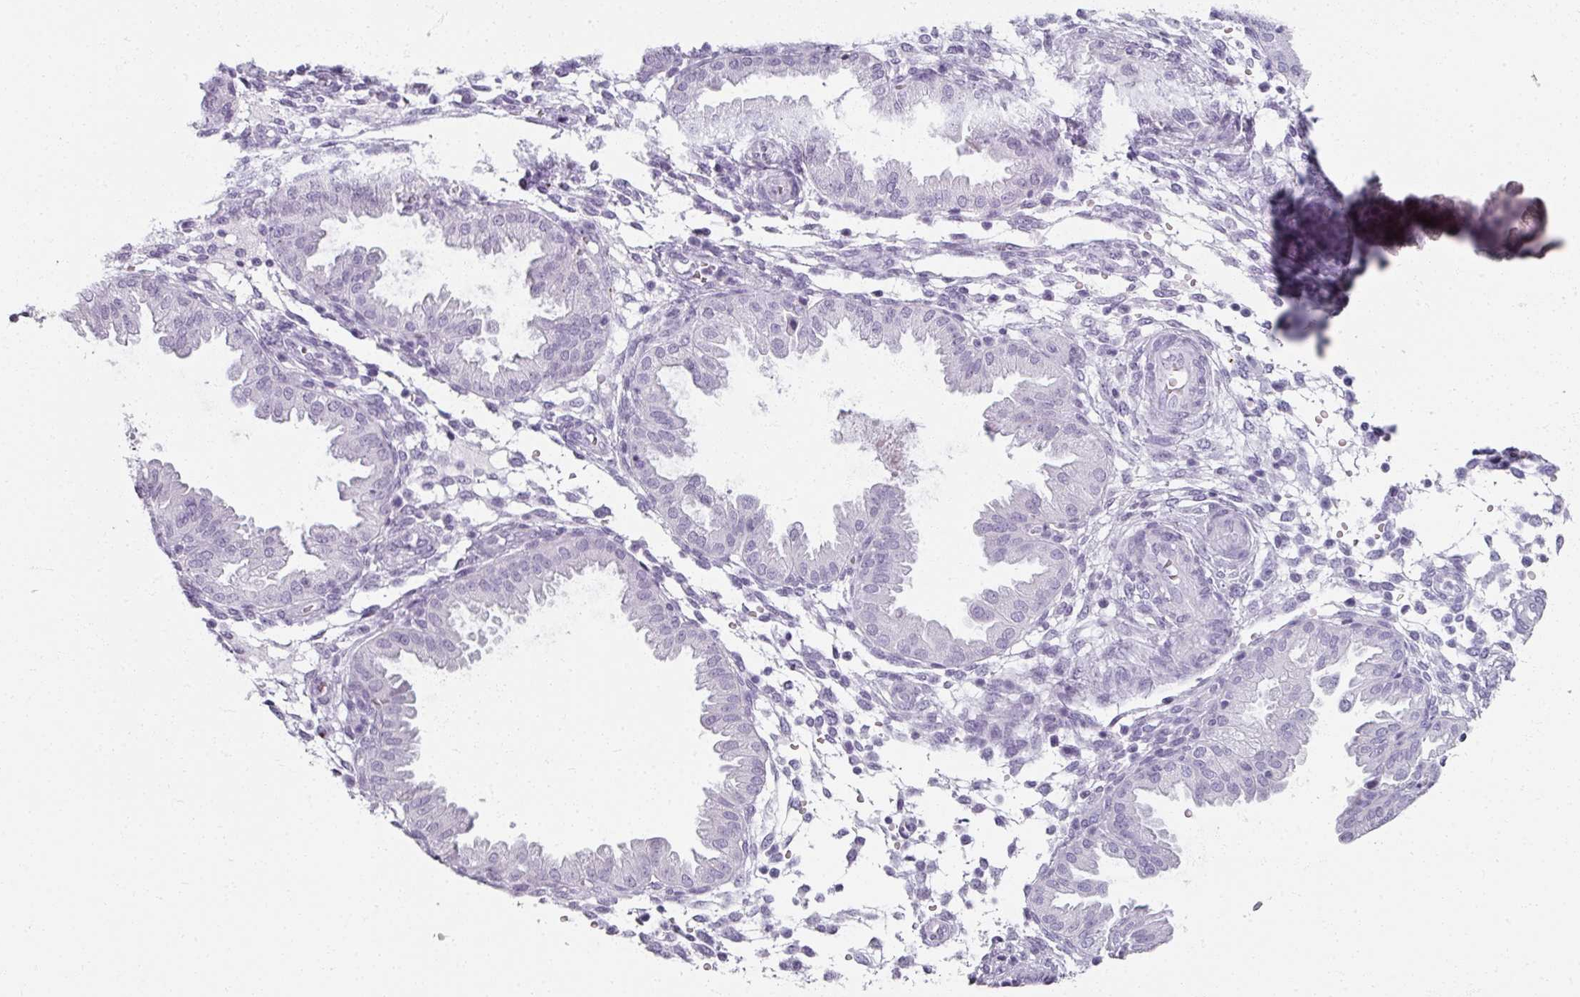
{"staining": {"intensity": "negative", "quantity": "none", "location": "none"}, "tissue": "endometrium", "cell_type": "Cells in endometrial stroma", "image_type": "normal", "snomed": [{"axis": "morphology", "description": "Normal tissue, NOS"}, {"axis": "topography", "description": "Endometrium"}], "caption": "DAB immunohistochemical staining of normal human endometrium exhibits no significant positivity in cells in endometrial stroma.", "gene": "REG3A", "patient": {"sex": "female", "age": 33}}